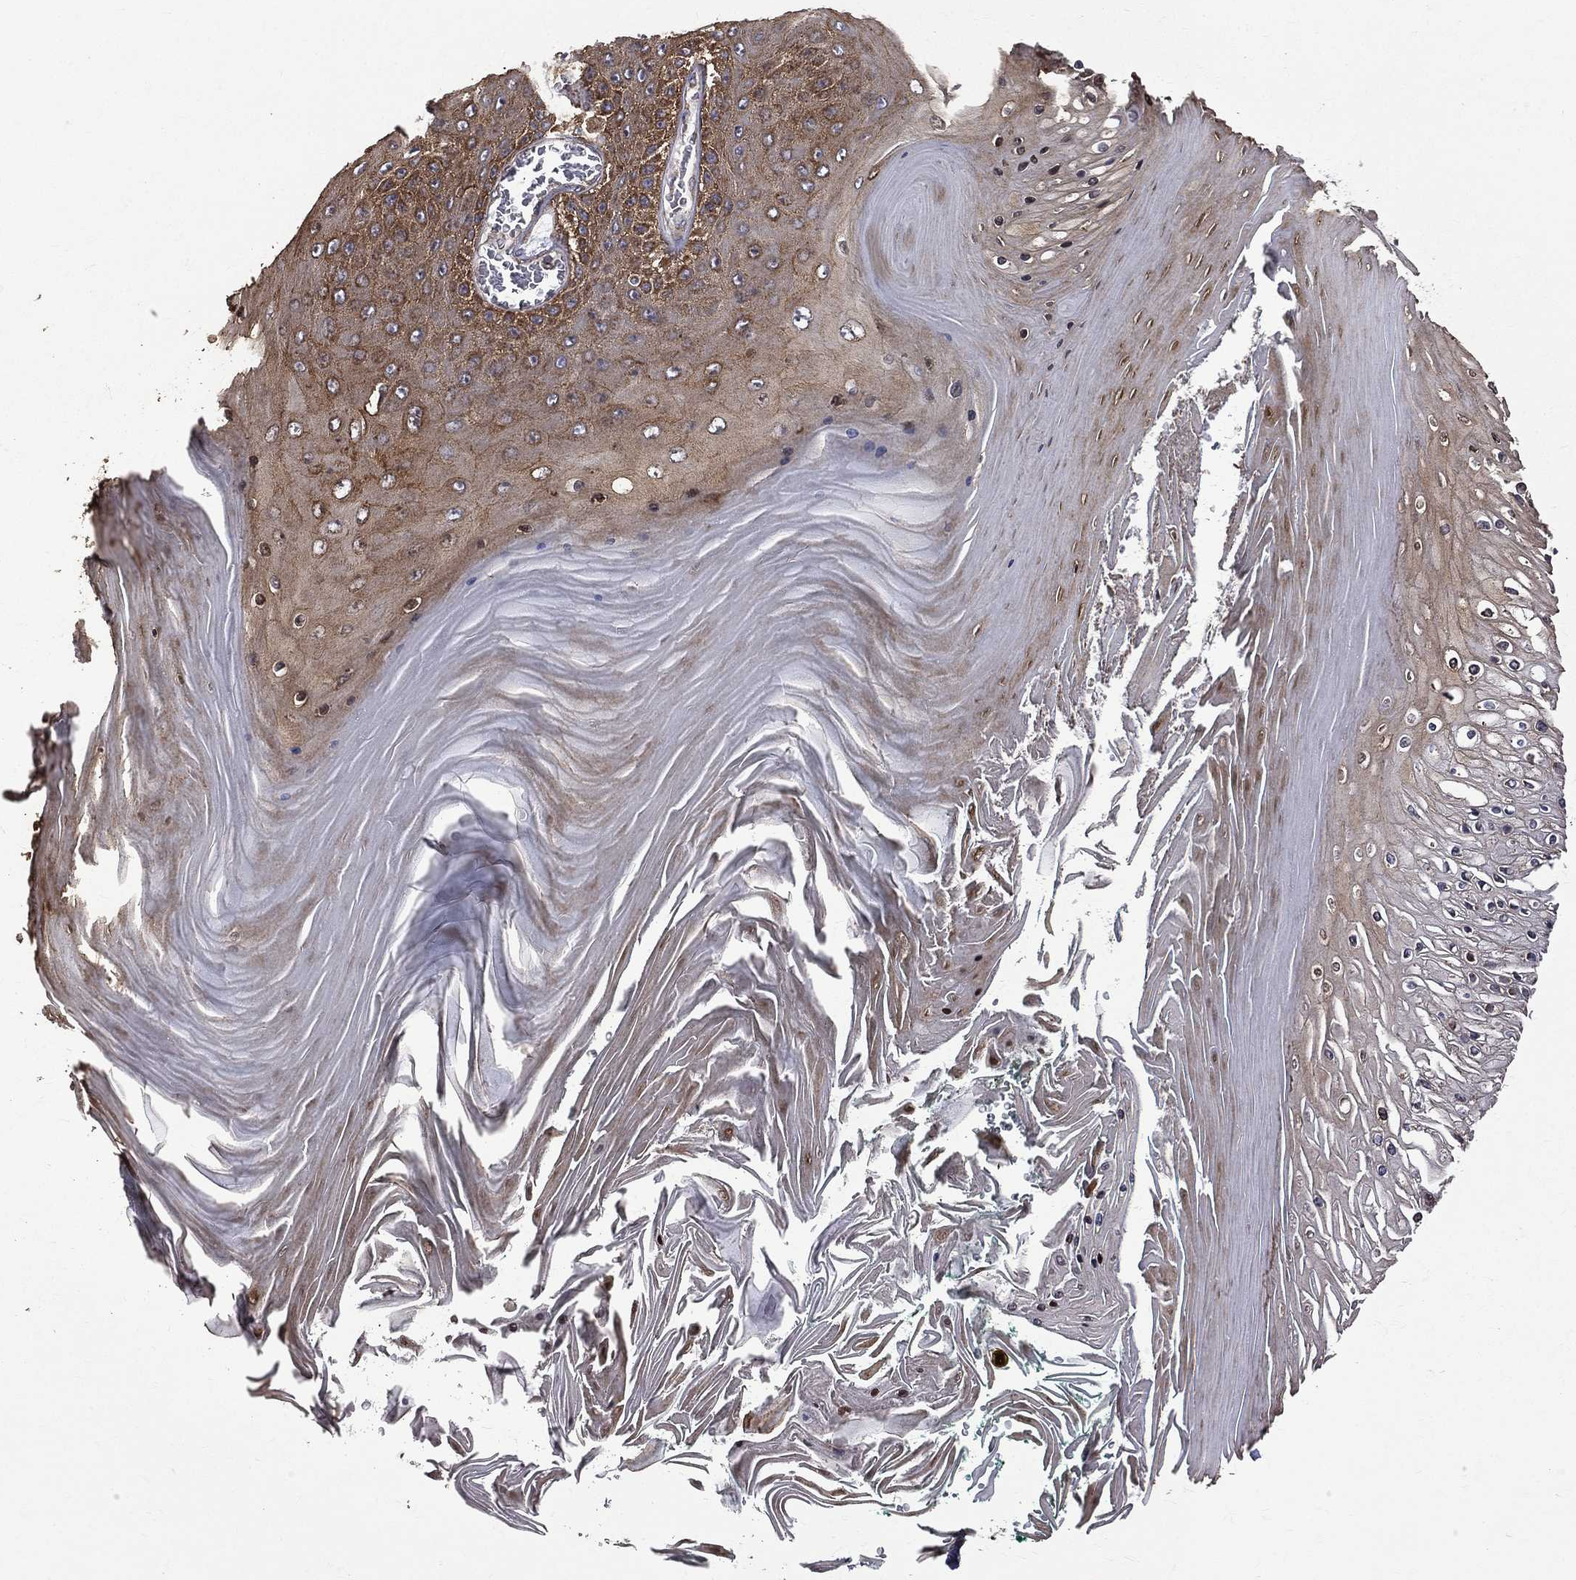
{"staining": {"intensity": "moderate", "quantity": ">75%", "location": "cytoplasmic/membranous"}, "tissue": "skin cancer", "cell_type": "Tumor cells", "image_type": "cancer", "snomed": [{"axis": "morphology", "description": "Squamous cell carcinoma, NOS"}, {"axis": "topography", "description": "Skin"}], "caption": "Tumor cells reveal medium levels of moderate cytoplasmic/membranous expression in about >75% of cells in human skin squamous cell carcinoma.", "gene": "RPGR", "patient": {"sex": "male", "age": 62}}